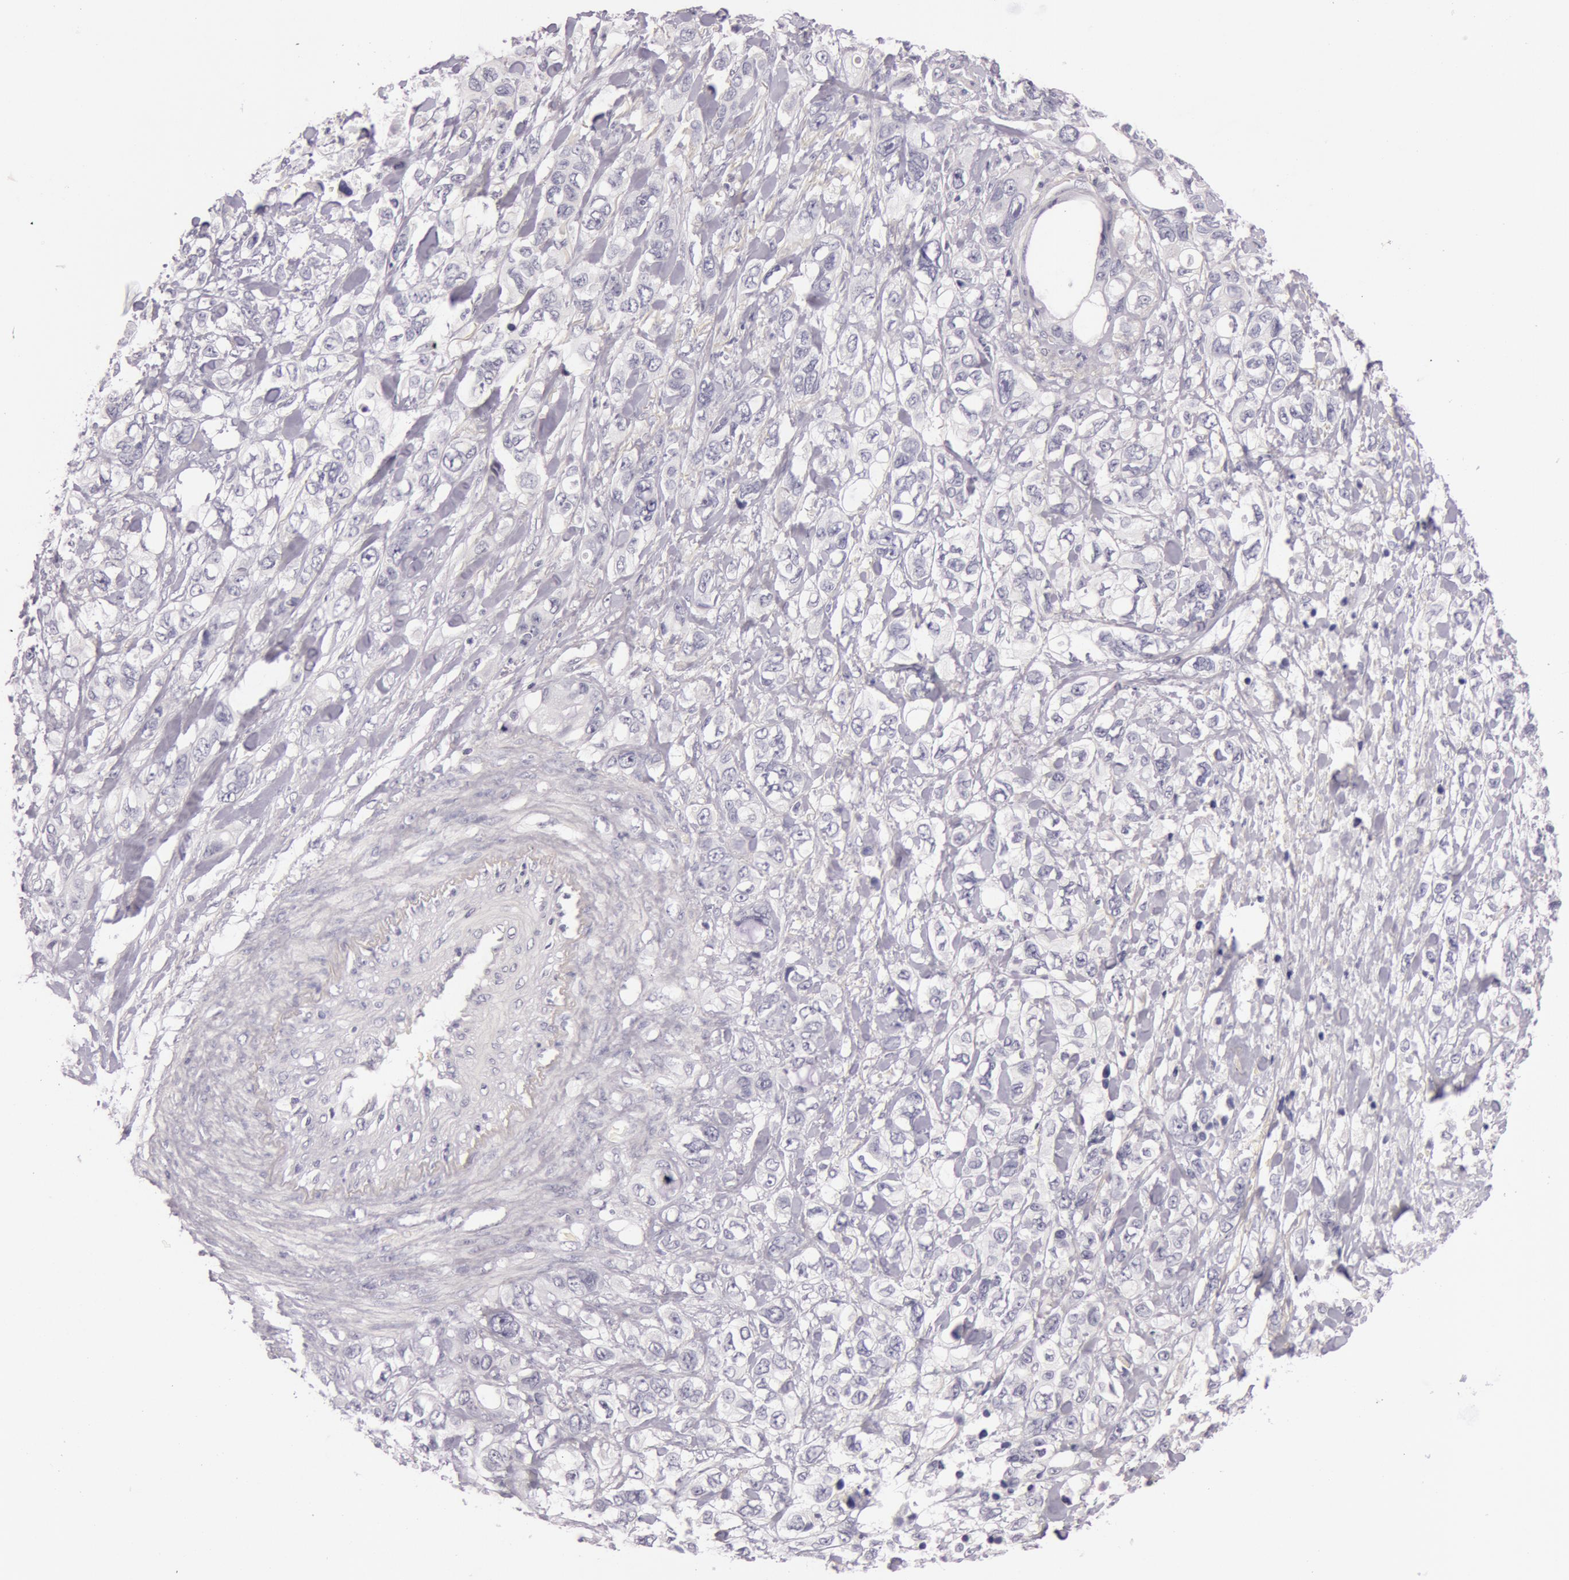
{"staining": {"intensity": "negative", "quantity": "none", "location": "none"}, "tissue": "stomach cancer", "cell_type": "Tumor cells", "image_type": "cancer", "snomed": [{"axis": "morphology", "description": "Adenocarcinoma, NOS"}, {"axis": "topography", "description": "Stomach, upper"}], "caption": "A histopathology image of stomach adenocarcinoma stained for a protein demonstrates no brown staining in tumor cells.", "gene": "RBMY1F", "patient": {"sex": "male", "age": 47}}